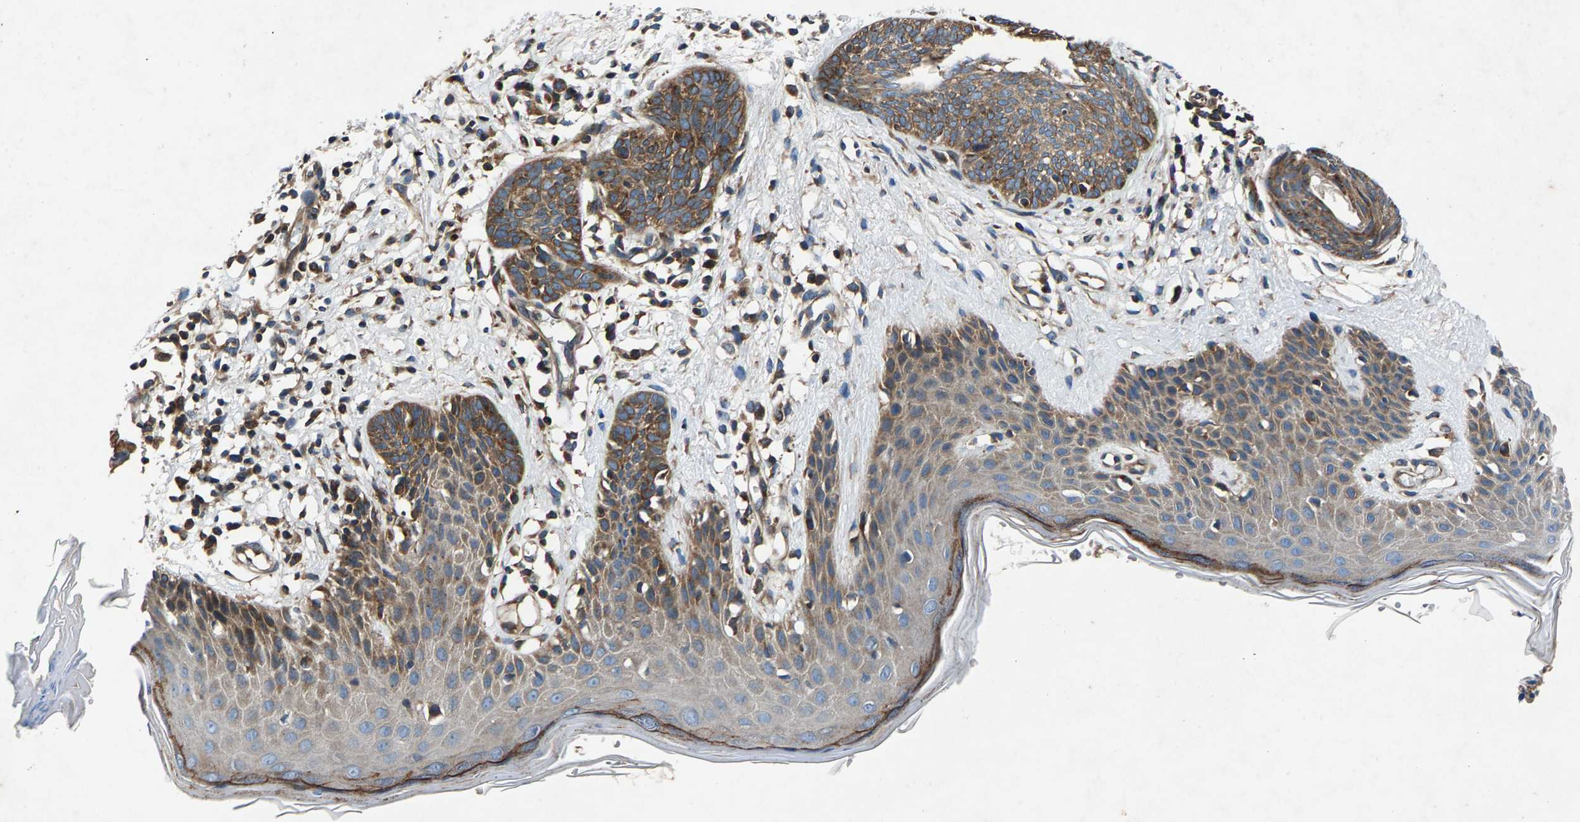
{"staining": {"intensity": "moderate", "quantity": ">75%", "location": "cytoplasmic/membranous"}, "tissue": "skin cancer", "cell_type": "Tumor cells", "image_type": "cancer", "snomed": [{"axis": "morphology", "description": "Basal cell carcinoma"}, {"axis": "topography", "description": "Skin"}], "caption": "Immunohistochemical staining of human basal cell carcinoma (skin) reveals medium levels of moderate cytoplasmic/membranous protein expression in approximately >75% of tumor cells.", "gene": "LPCAT1", "patient": {"sex": "female", "age": 59}}